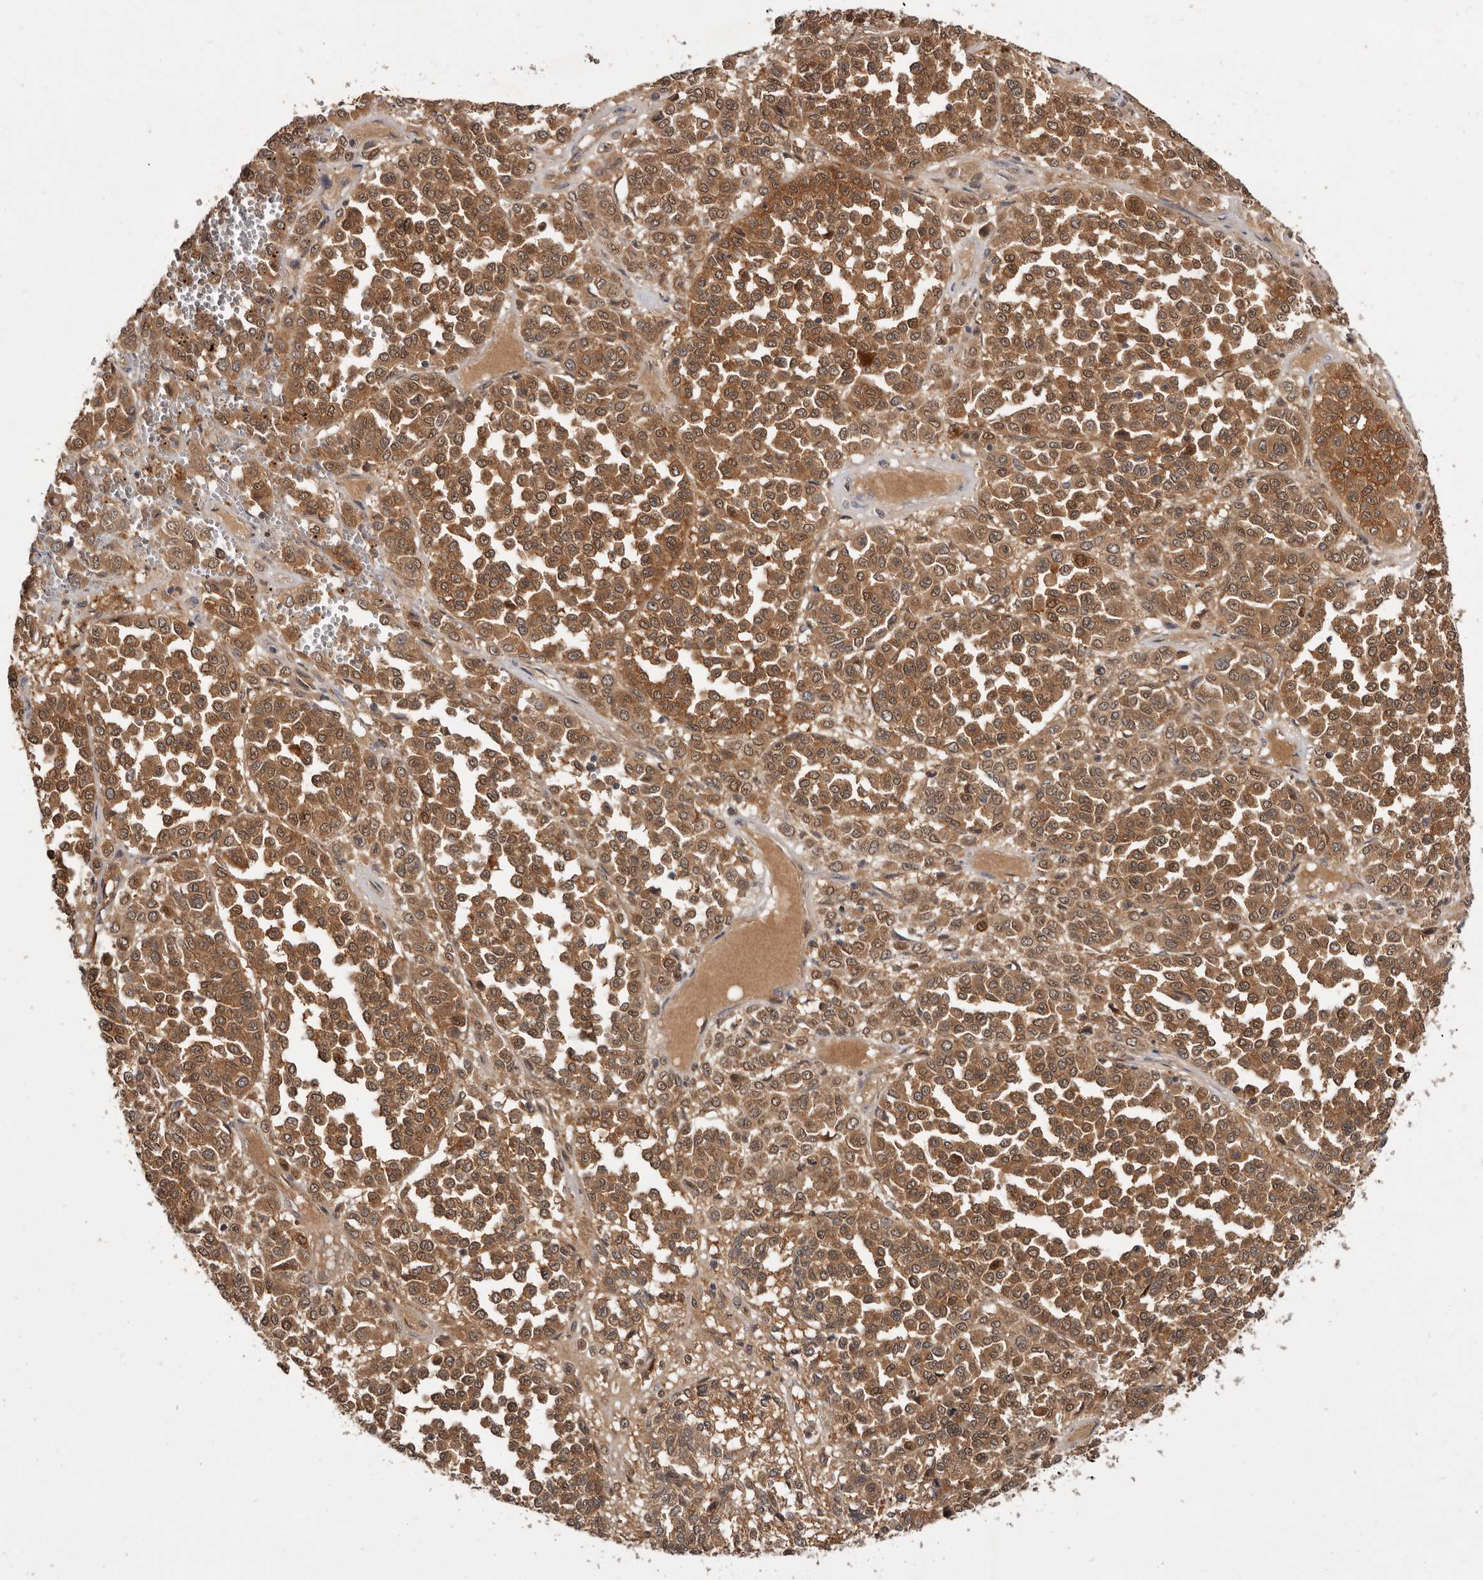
{"staining": {"intensity": "moderate", "quantity": ">75%", "location": "cytoplasmic/membranous,nuclear"}, "tissue": "melanoma", "cell_type": "Tumor cells", "image_type": "cancer", "snomed": [{"axis": "morphology", "description": "Malignant melanoma, Metastatic site"}, {"axis": "topography", "description": "Pancreas"}], "caption": "IHC of human melanoma exhibits medium levels of moderate cytoplasmic/membranous and nuclear expression in about >75% of tumor cells.", "gene": "INAVA", "patient": {"sex": "female", "age": 30}}